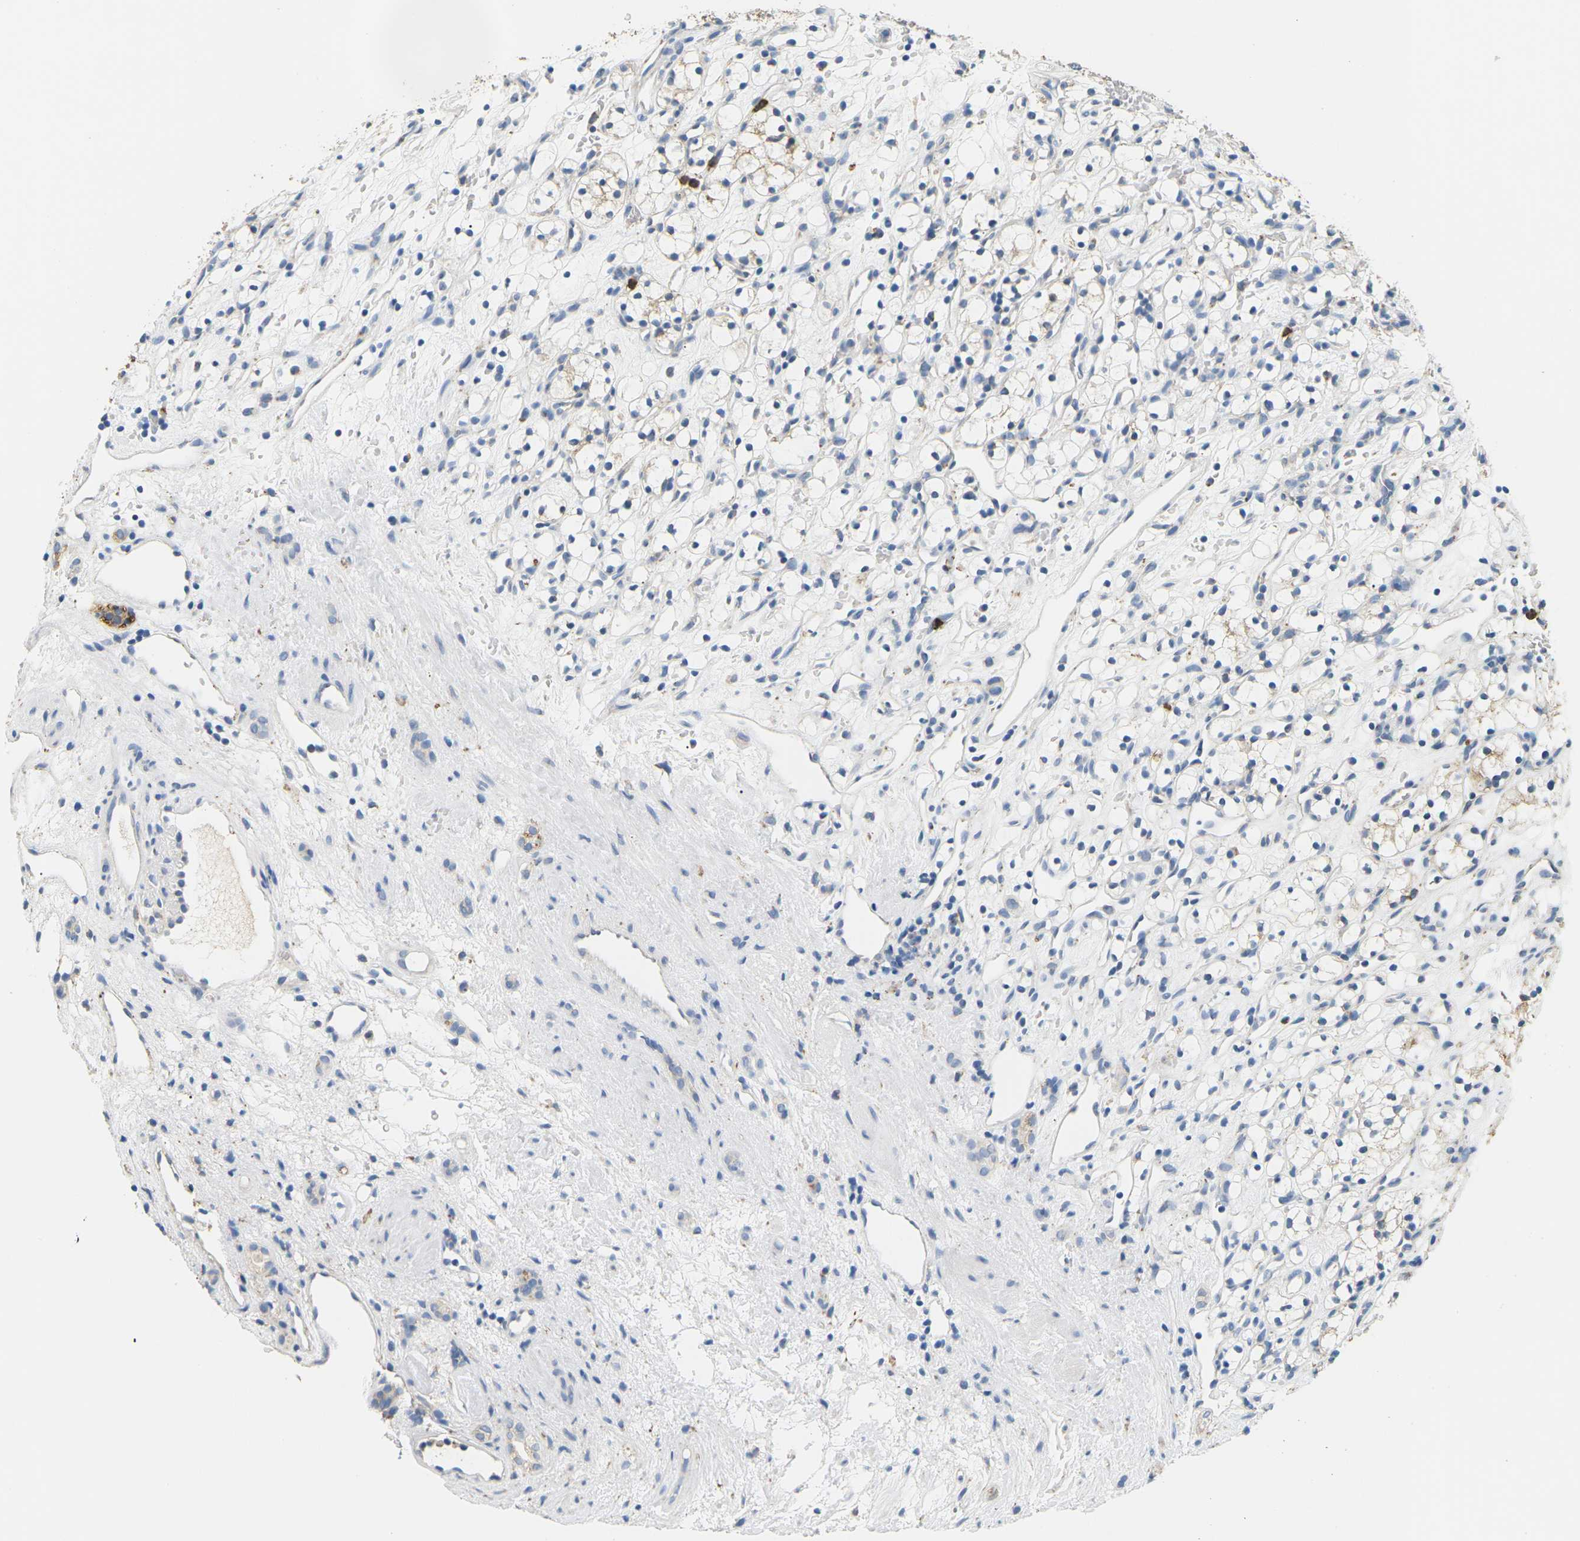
{"staining": {"intensity": "negative", "quantity": "none", "location": "none"}, "tissue": "renal cancer", "cell_type": "Tumor cells", "image_type": "cancer", "snomed": [{"axis": "morphology", "description": "Adenocarcinoma, NOS"}, {"axis": "topography", "description": "Kidney"}], "caption": "DAB immunohistochemical staining of human renal cancer exhibits no significant positivity in tumor cells.", "gene": "ADM", "patient": {"sex": "female", "age": 60}}